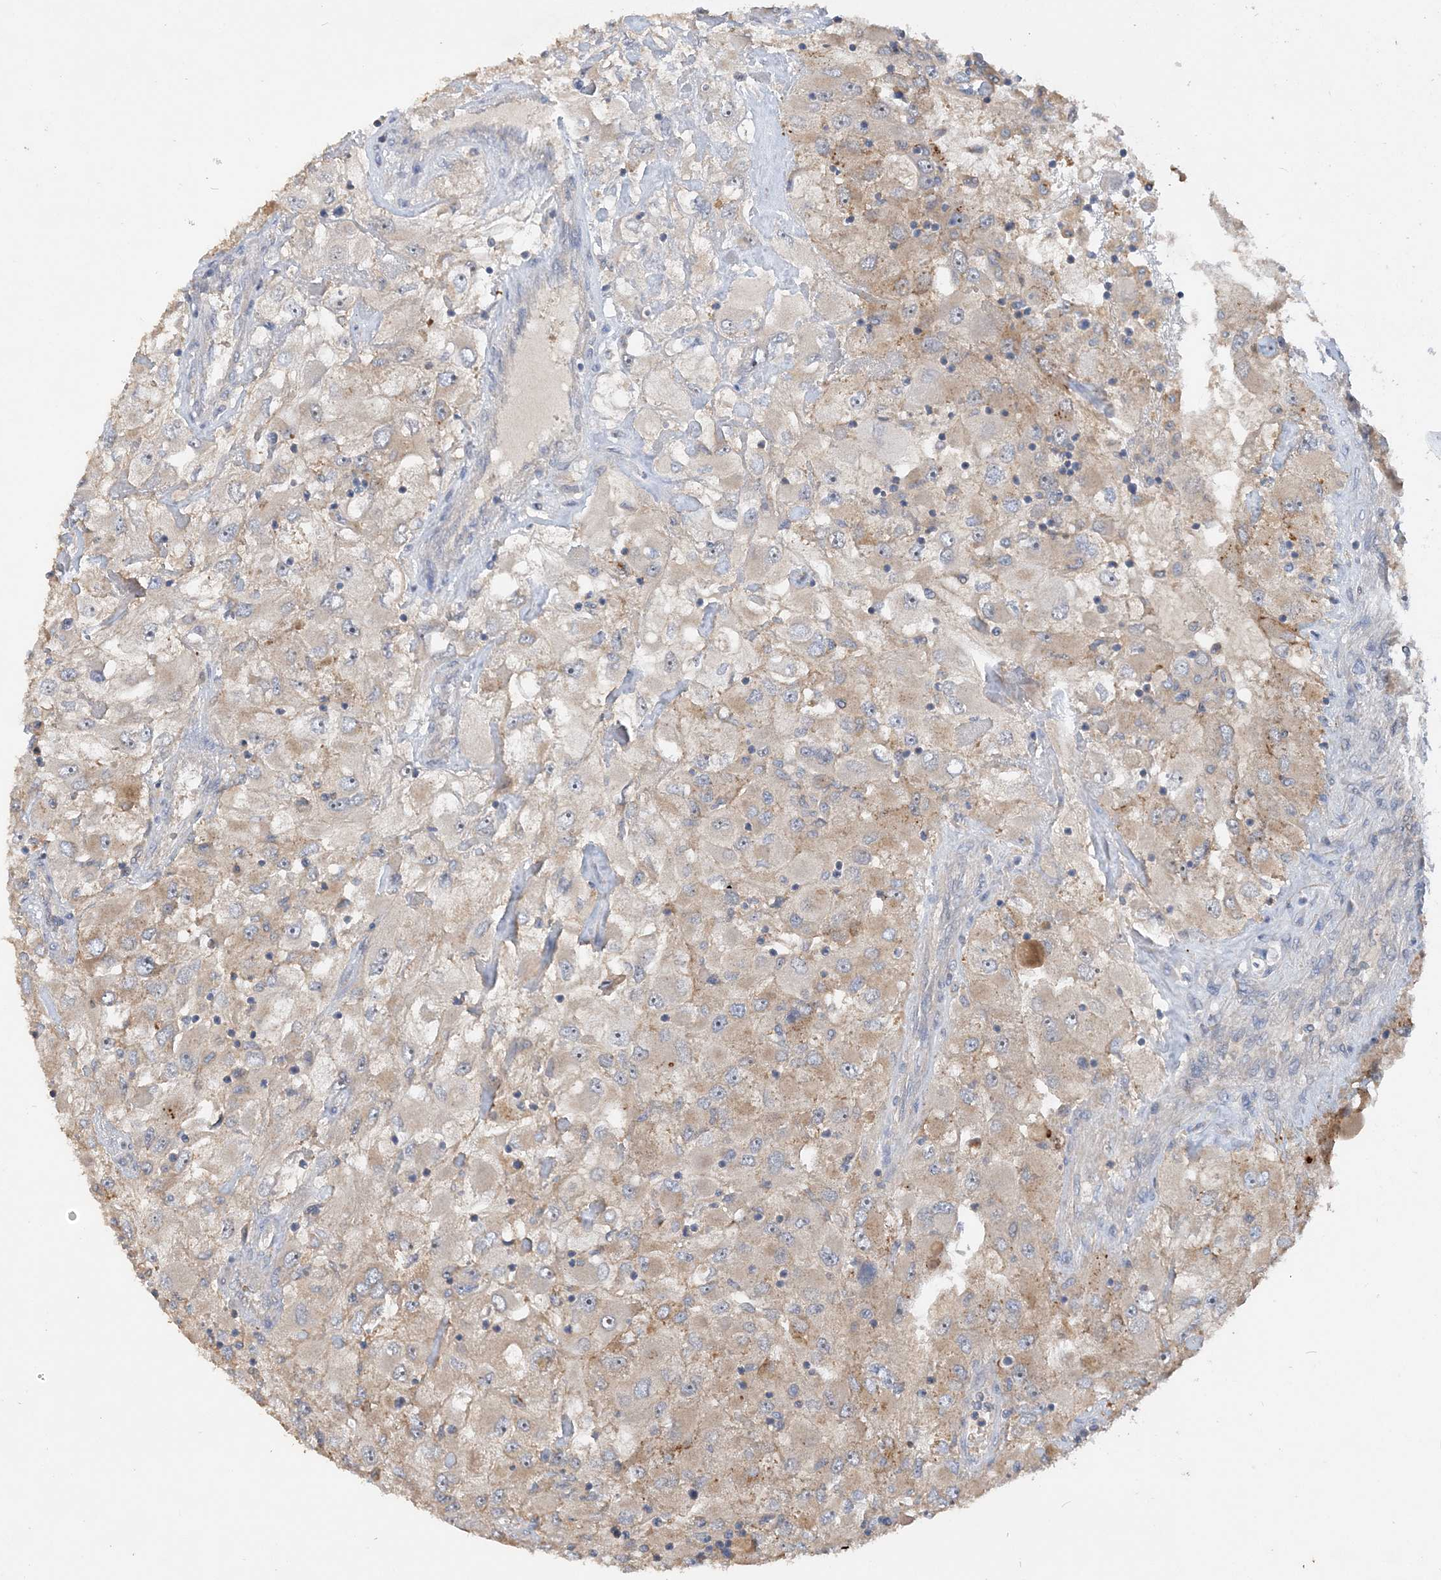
{"staining": {"intensity": "weak", "quantity": "25%-75%", "location": "cytoplasmic/membranous"}, "tissue": "renal cancer", "cell_type": "Tumor cells", "image_type": "cancer", "snomed": [{"axis": "morphology", "description": "Adenocarcinoma, NOS"}, {"axis": "topography", "description": "Kidney"}], "caption": "Immunohistochemistry (DAB) staining of human renal cancer (adenocarcinoma) shows weak cytoplasmic/membranous protein staining in about 25%-75% of tumor cells.", "gene": "GRINA", "patient": {"sex": "female", "age": 52}}